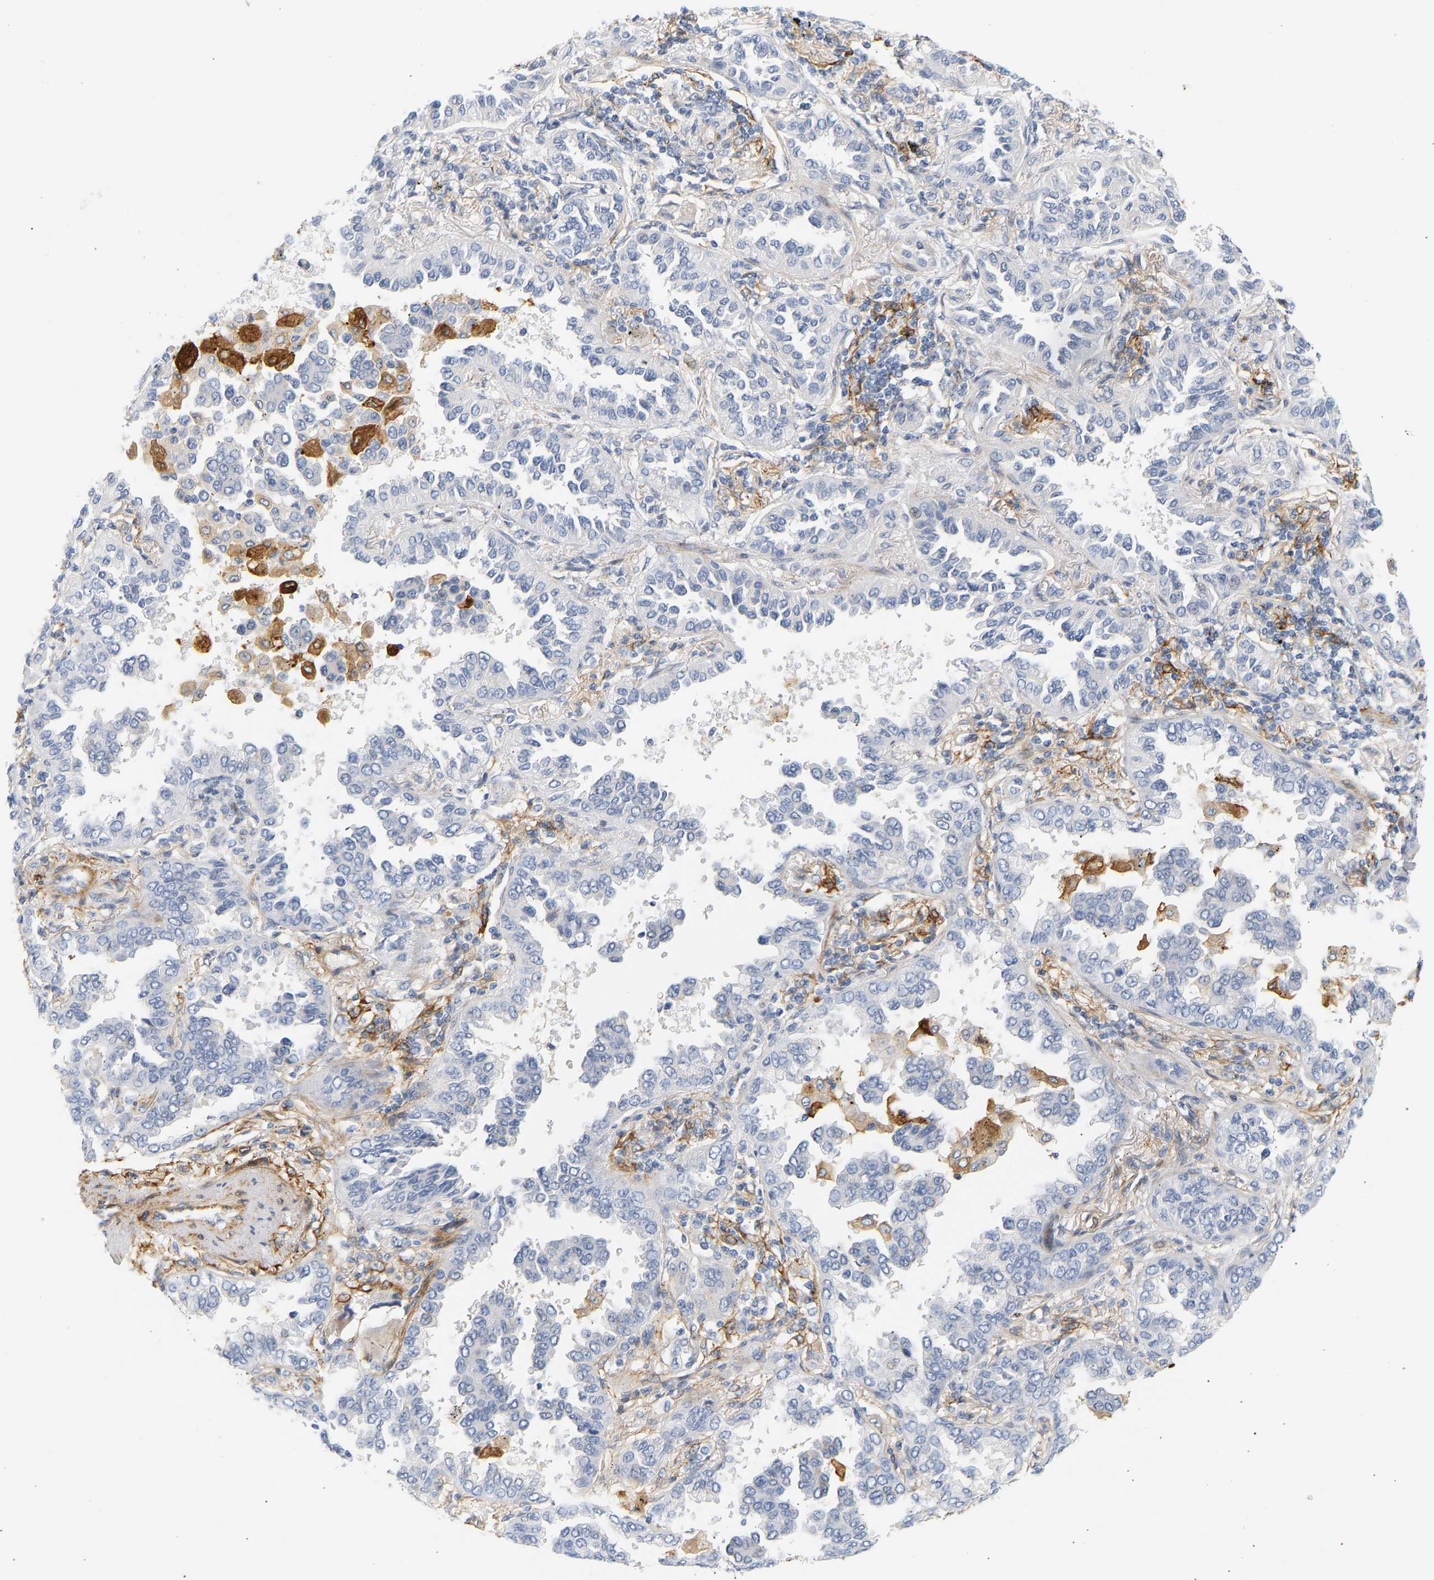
{"staining": {"intensity": "negative", "quantity": "none", "location": "none"}, "tissue": "lung cancer", "cell_type": "Tumor cells", "image_type": "cancer", "snomed": [{"axis": "morphology", "description": "Normal tissue, NOS"}, {"axis": "morphology", "description": "Adenocarcinoma, NOS"}, {"axis": "topography", "description": "Lung"}], "caption": "This micrograph is of lung cancer stained with immunohistochemistry to label a protein in brown with the nuclei are counter-stained blue. There is no positivity in tumor cells.", "gene": "SLC30A7", "patient": {"sex": "male", "age": 59}}